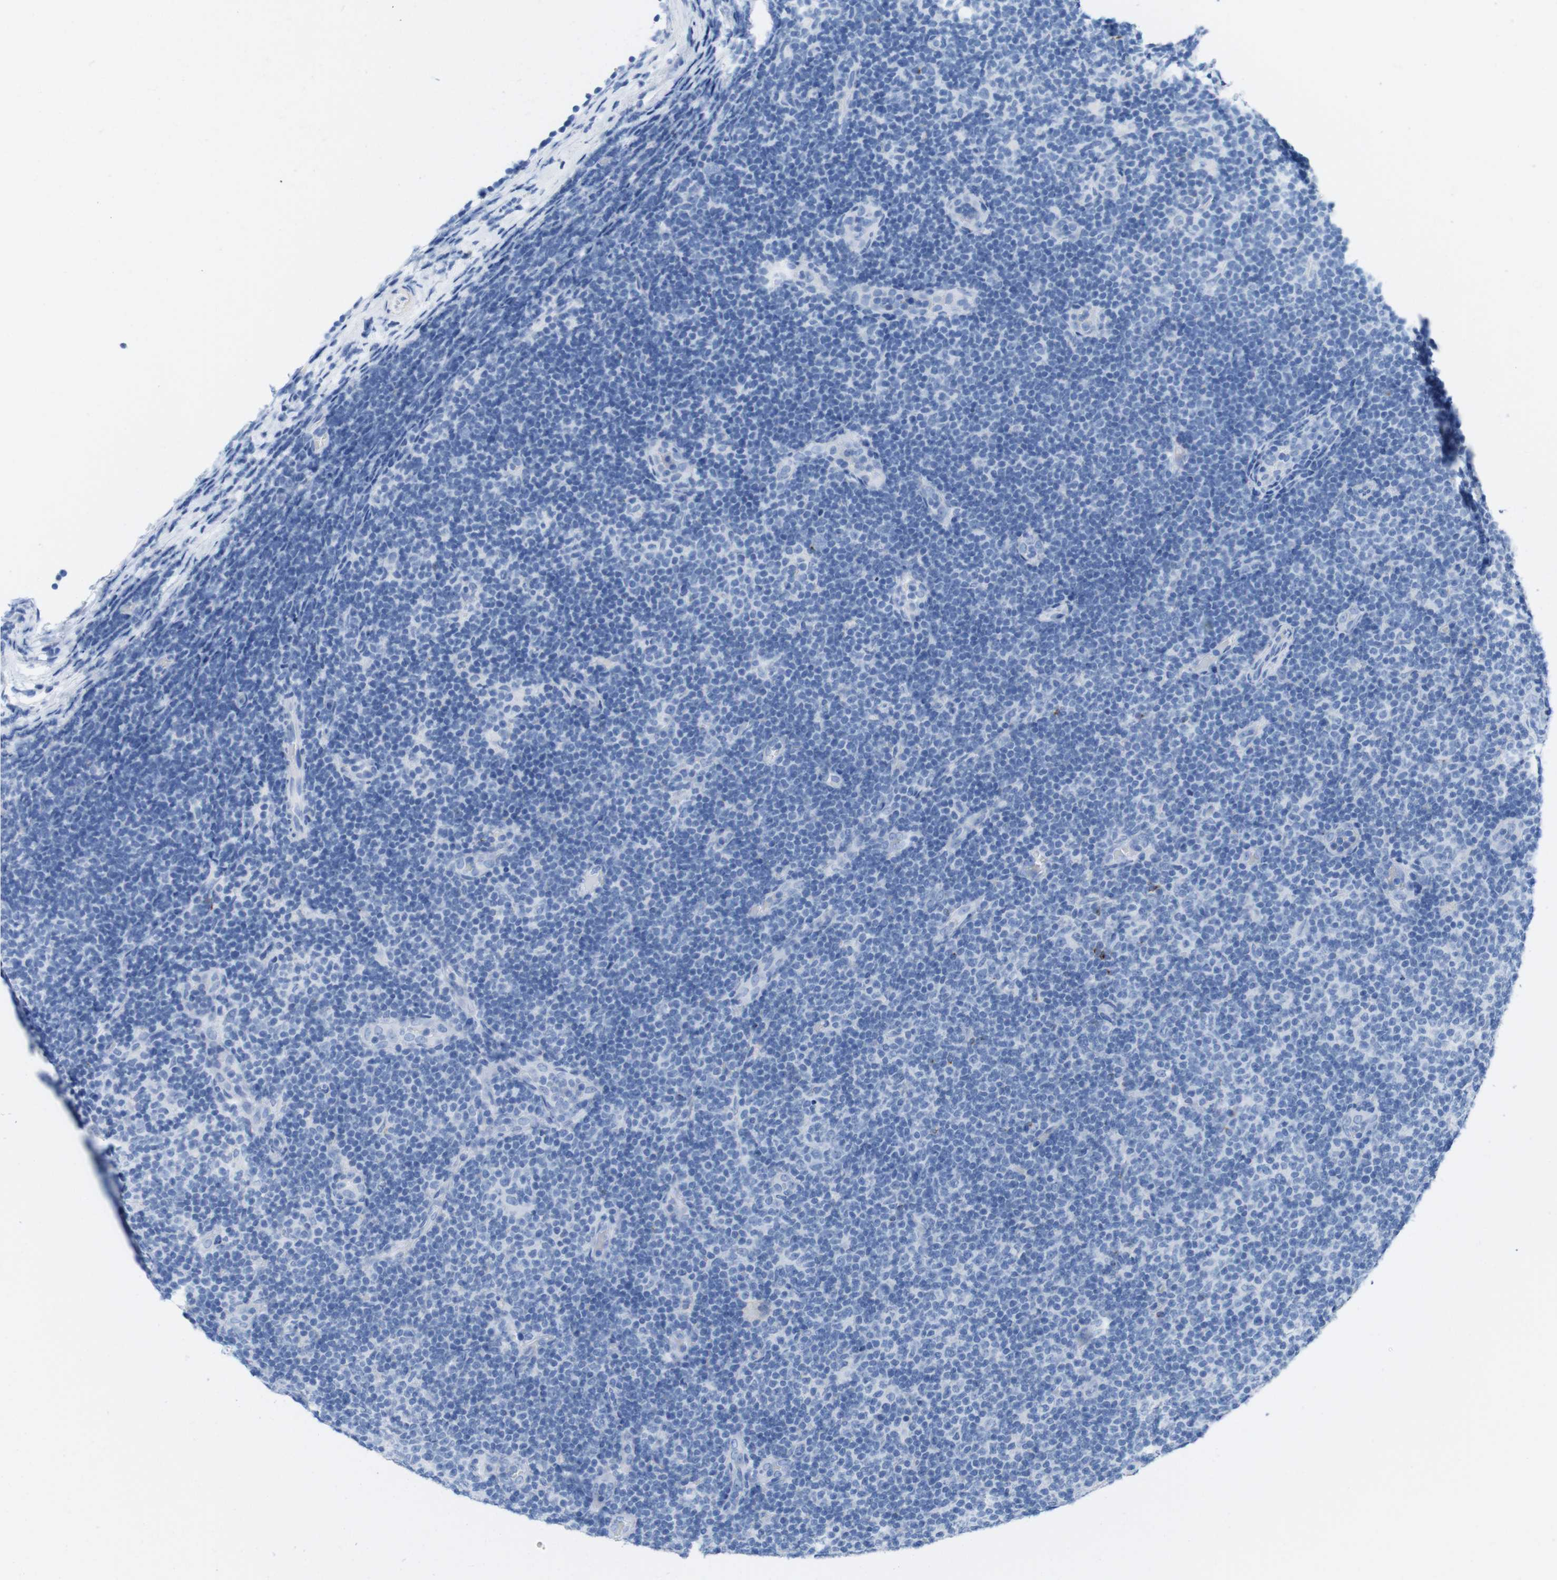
{"staining": {"intensity": "negative", "quantity": "none", "location": "none"}, "tissue": "lymphoma", "cell_type": "Tumor cells", "image_type": "cancer", "snomed": [{"axis": "morphology", "description": "Malignant lymphoma, non-Hodgkin's type, Low grade"}, {"axis": "topography", "description": "Lymph node"}], "caption": "IHC photomicrograph of neoplastic tissue: lymphoma stained with DAB (3,3'-diaminobenzidine) shows no significant protein positivity in tumor cells.", "gene": "LAG3", "patient": {"sex": "male", "age": 83}}